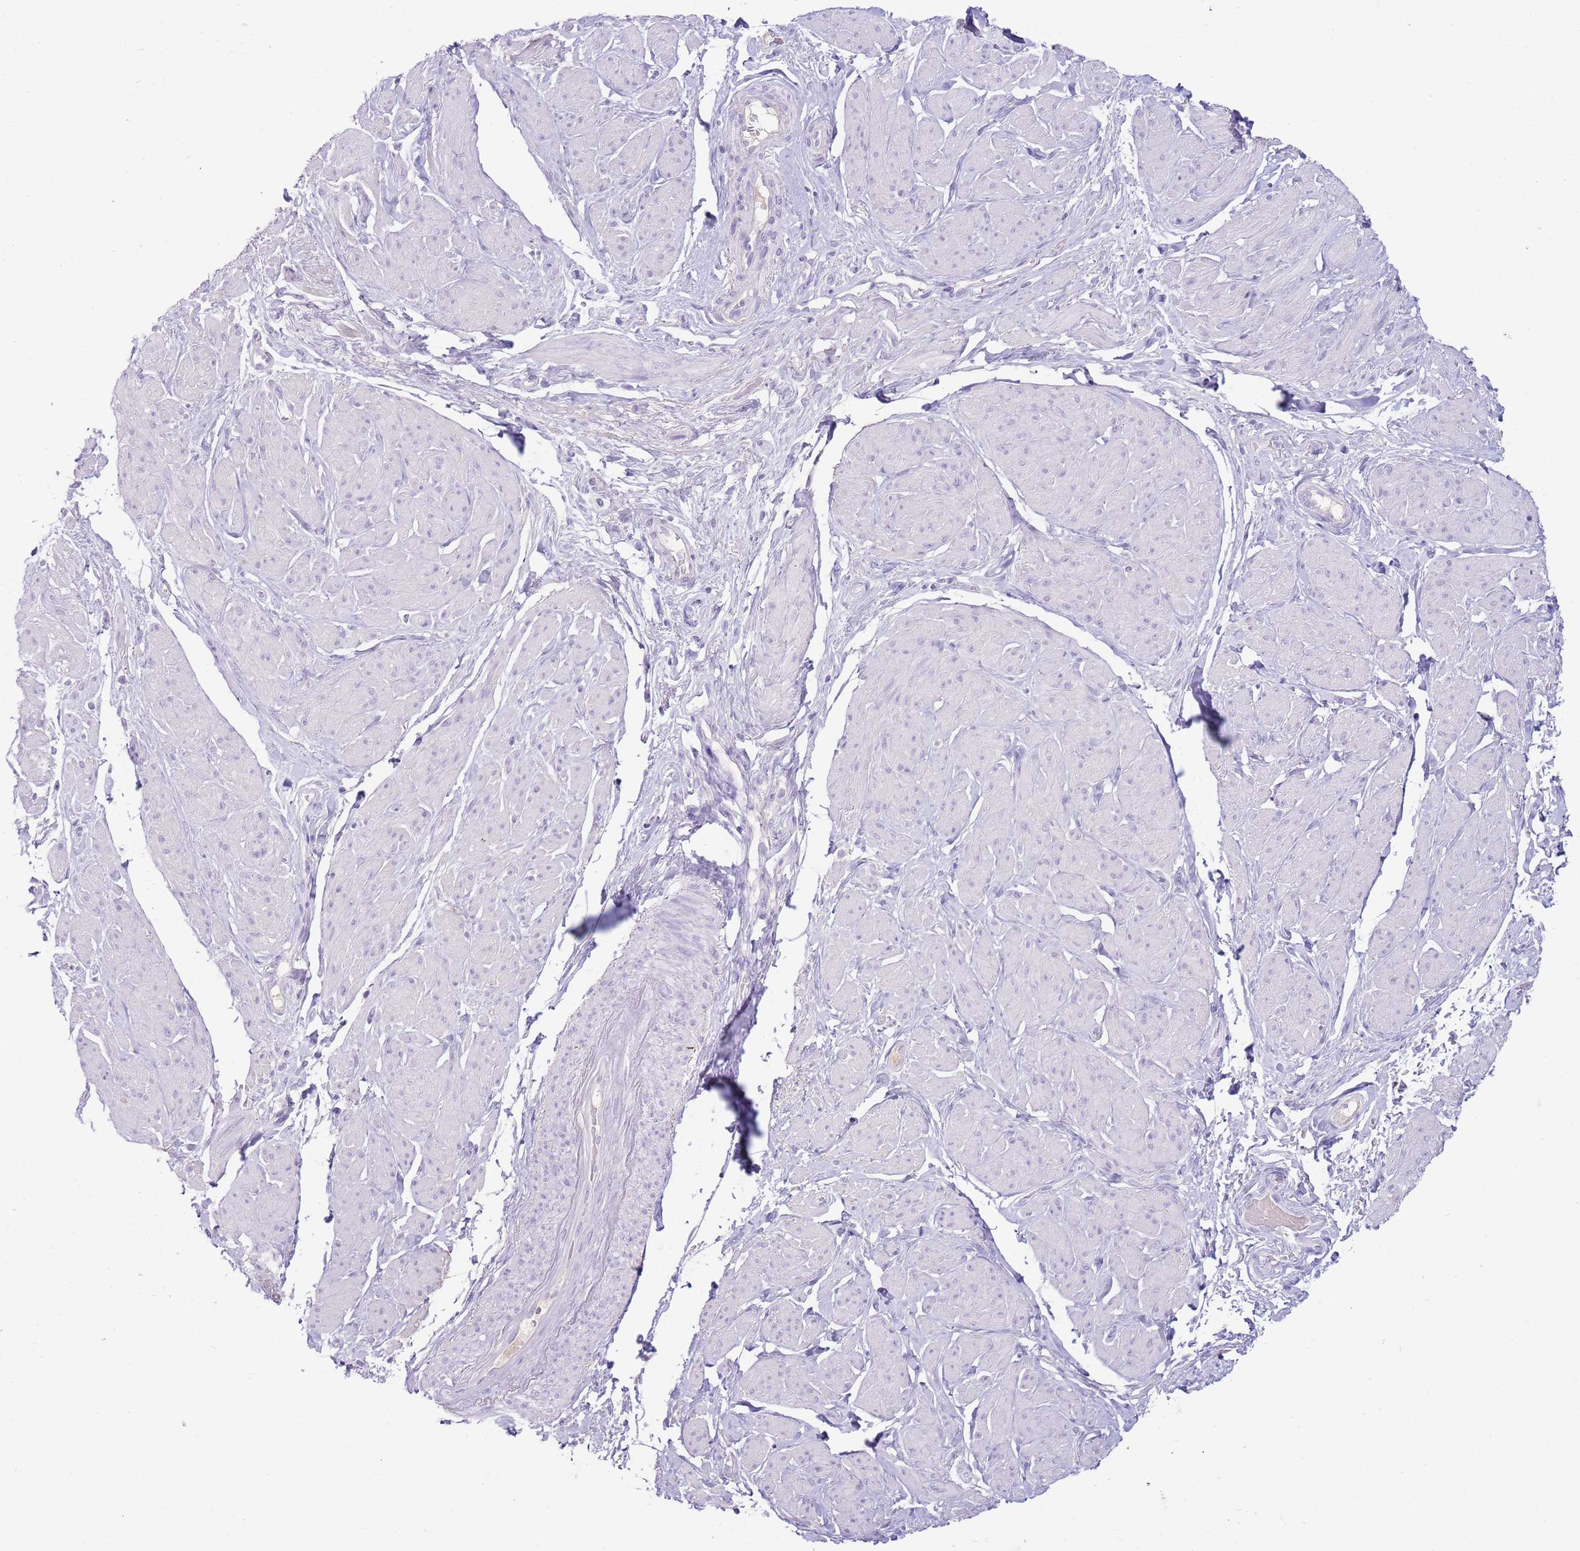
{"staining": {"intensity": "negative", "quantity": "none", "location": "none"}, "tissue": "smooth muscle", "cell_type": "Smooth muscle cells", "image_type": "normal", "snomed": [{"axis": "morphology", "description": "Normal tissue, NOS"}, {"axis": "topography", "description": "Smooth muscle"}, {"axis": "topography", "description": "Peripheral nerve tissue"}], "caption": "A photomicrograph of human smooth muscle is negative for staining in smooth muscle cells.", "gene": "TOX2", "patient": {"sex": "male", "age": 69}}